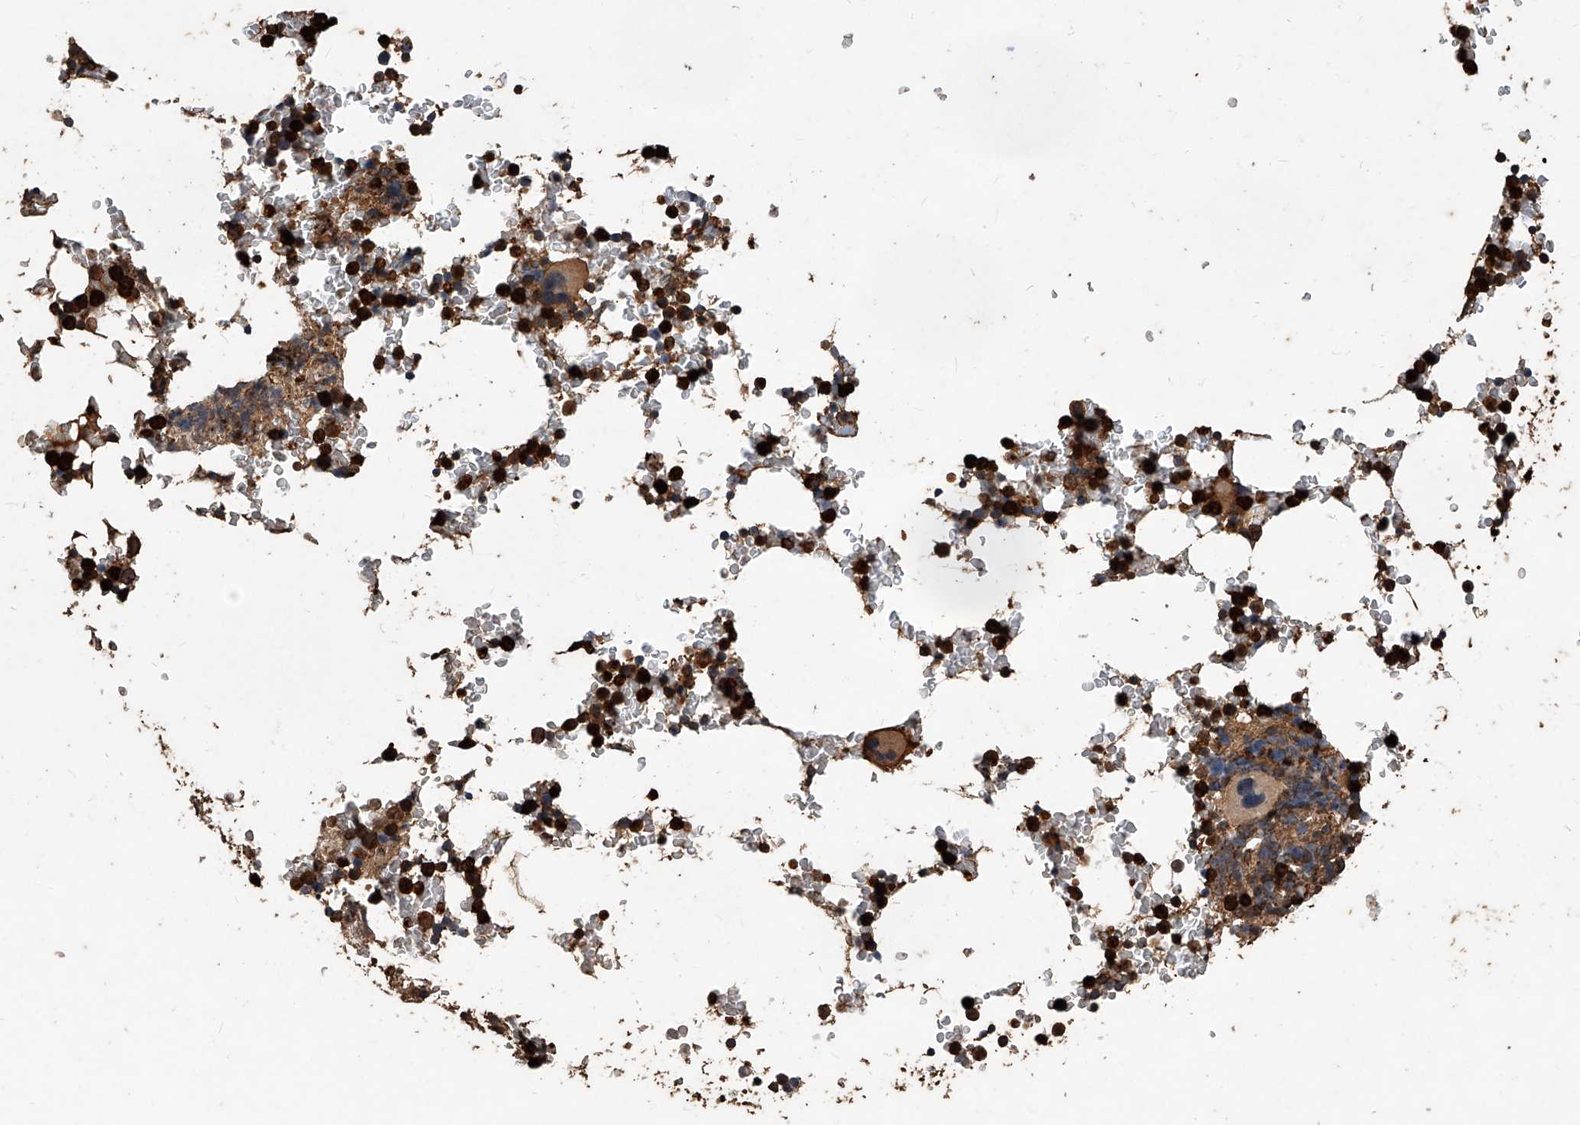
{"staining": {"intensity": "strong", "quantity": "25%-75%", "location": "cytoplasmic/membranous,nuclear"}, "tissue": "bone marrow", "cell_type": "Hematopoietic cells", "image_type": "normal", "snomed": [{"axis": "morphology", "description": "Normal tissue, NOS"}, {"axis": "topography", "description": "Bone marrow"}], "caption": "Protein expression analysis of unremarkable bone marrow displays strong cytoplasmic/membranous,nuclear staining in approximately 25%-75% of hematopoietic cells.", "gene": "UCP2", "patient": {"sex": "male", "age": 58}}